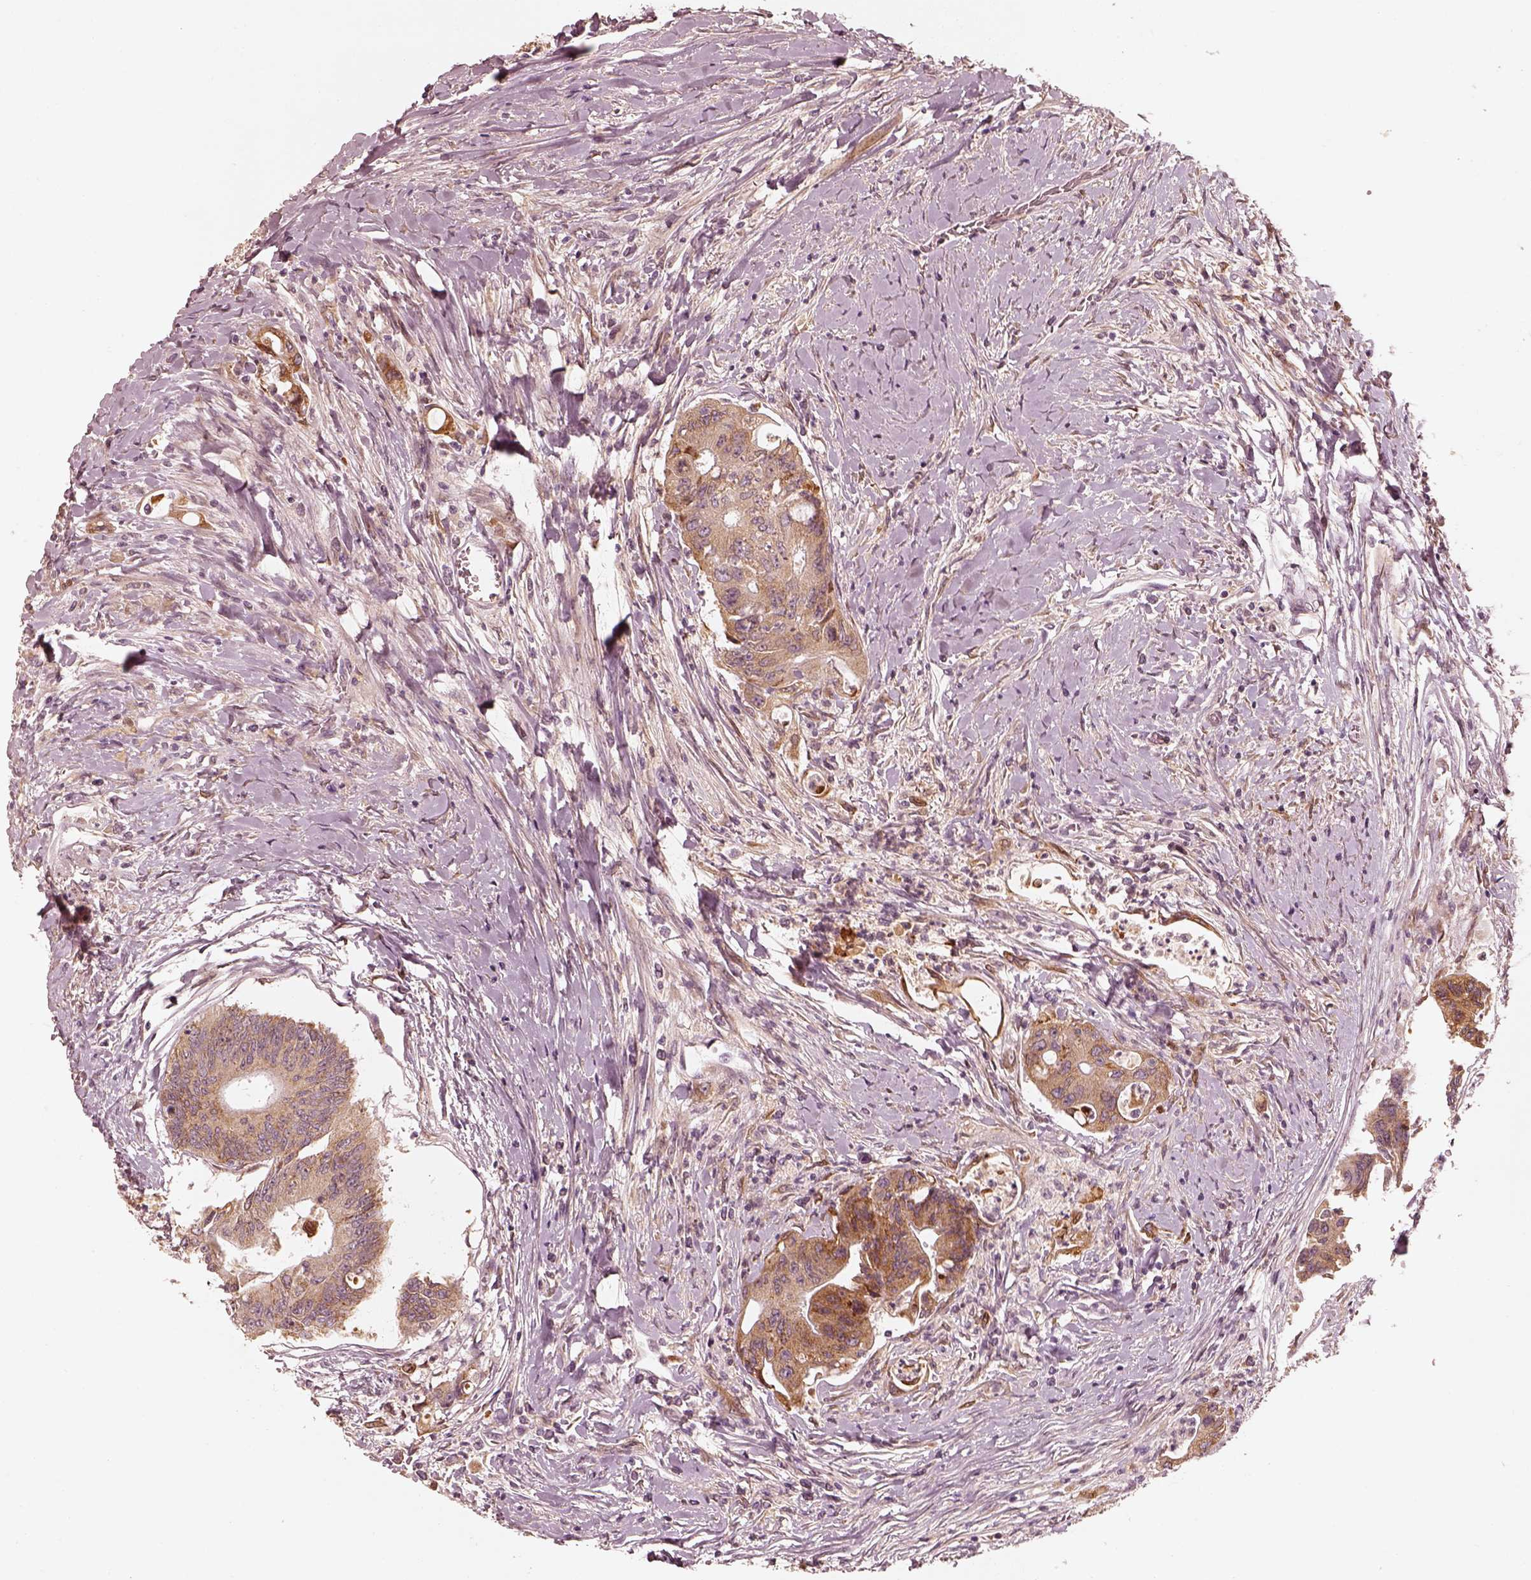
{"staining": {"intensity": "moderate", "quantity": ">75%", "location": "cytoplasmic/membranous"}, "tissue": "colorectal cancer", "cell_type": "Tumor cells", "image_type": "cancer", "snomed": [{"axis": "morphology", "description": "Adenocarcinoma, NOS"}, {"axis": "topography", "description": "Rectum"}], "caption": "IHC histopathology image of human colorectal cancer (adenocarcinoma) stained for a protein (brown), which reveals medium levels of moderate cytoplasmic/membranous staining in approximately >75% of tumor cells.", "gene": "WLS", "patient": {"sex": "male", "age": 59}}